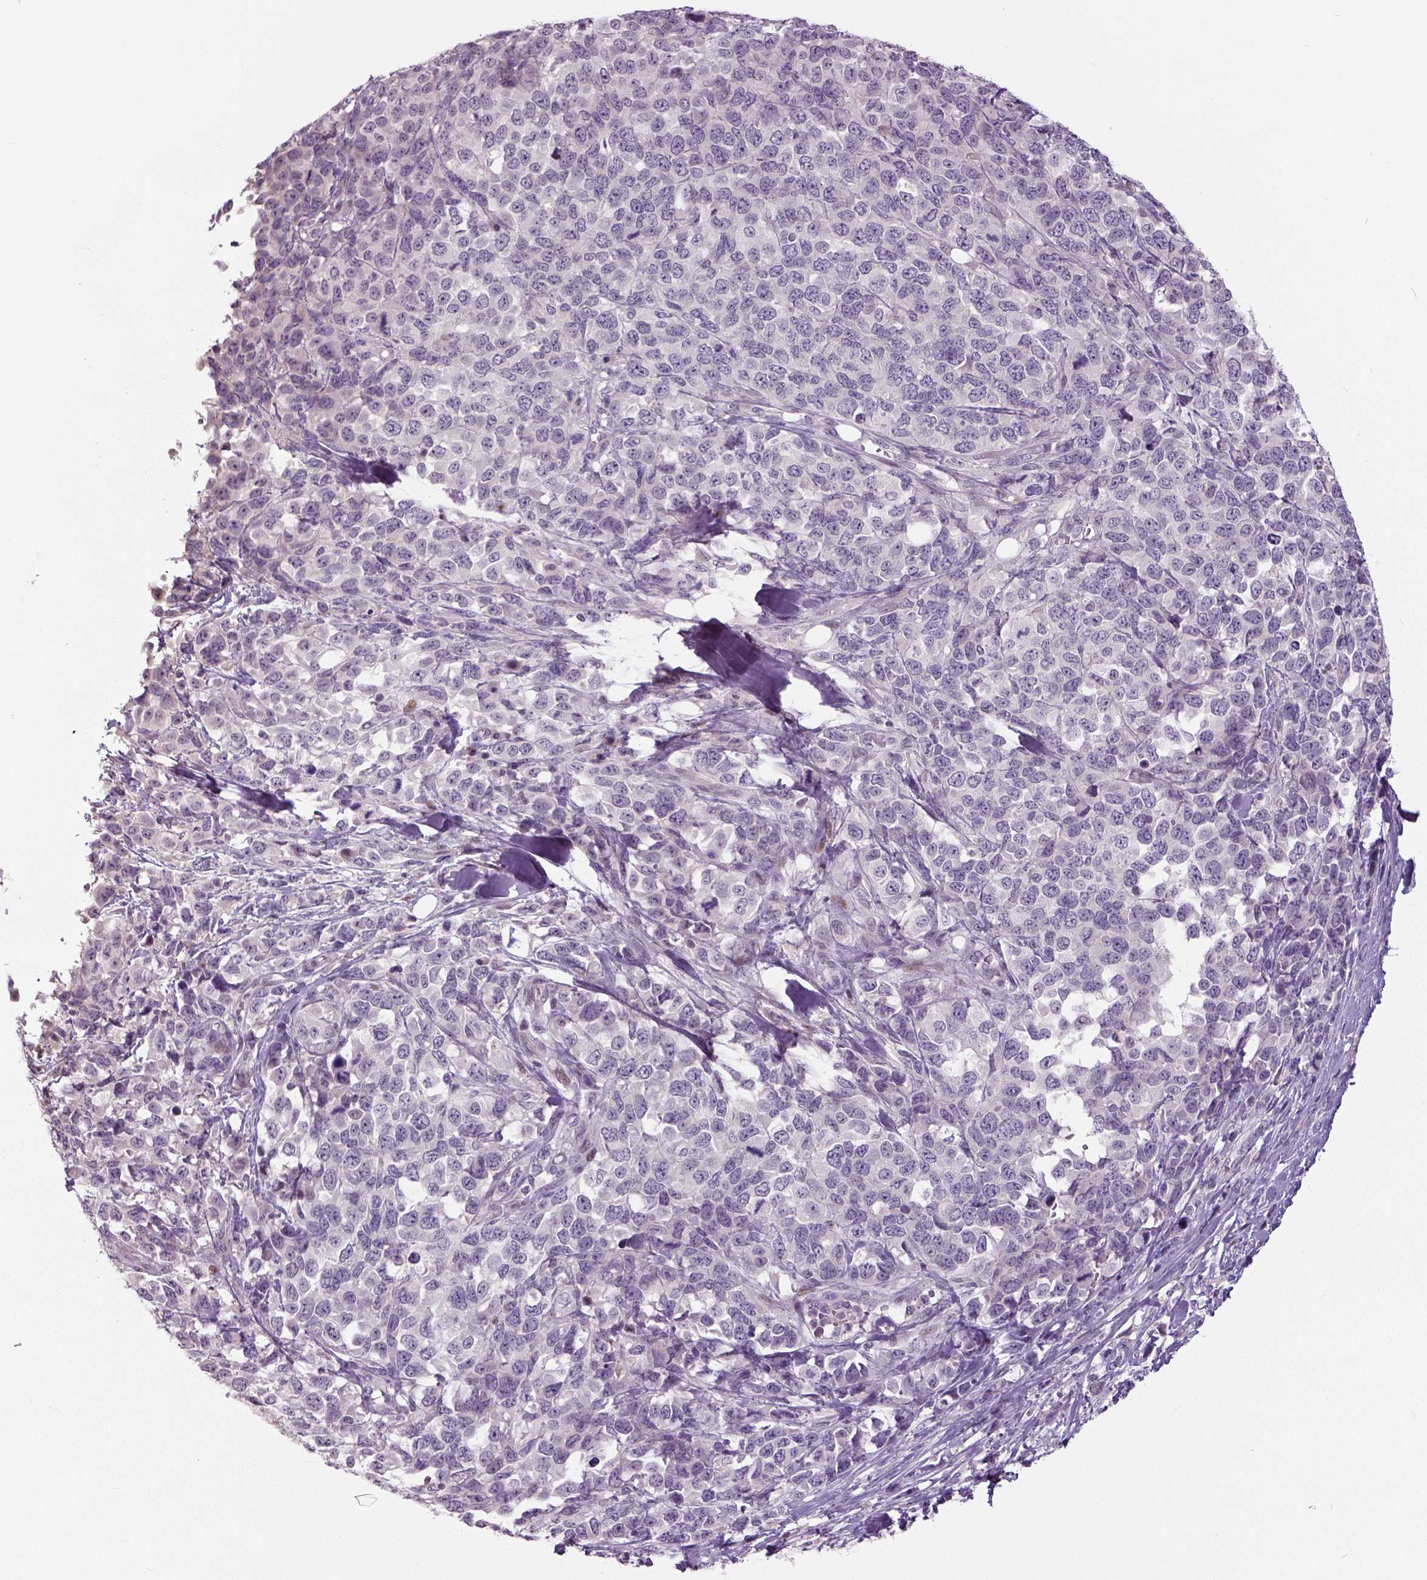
{"staining": {"intensity": "negative", "quantity": "none", "location": "none"}, "tissue": "melanoma", "cell_type": "Tumor cells", "image_type": "cancer", "snomed": [{"axis": "morphology", "description": "Malignant melanoma, Metastatic site"}, {"axis": "topography", "description": "Skin"}], "caption": "Malignant melanoma (metastatic site) stained for a protein using IHC shows no staining tumor cells.", "gene": "NECAB1", "patient": {"sex": "male", "age": 84}}